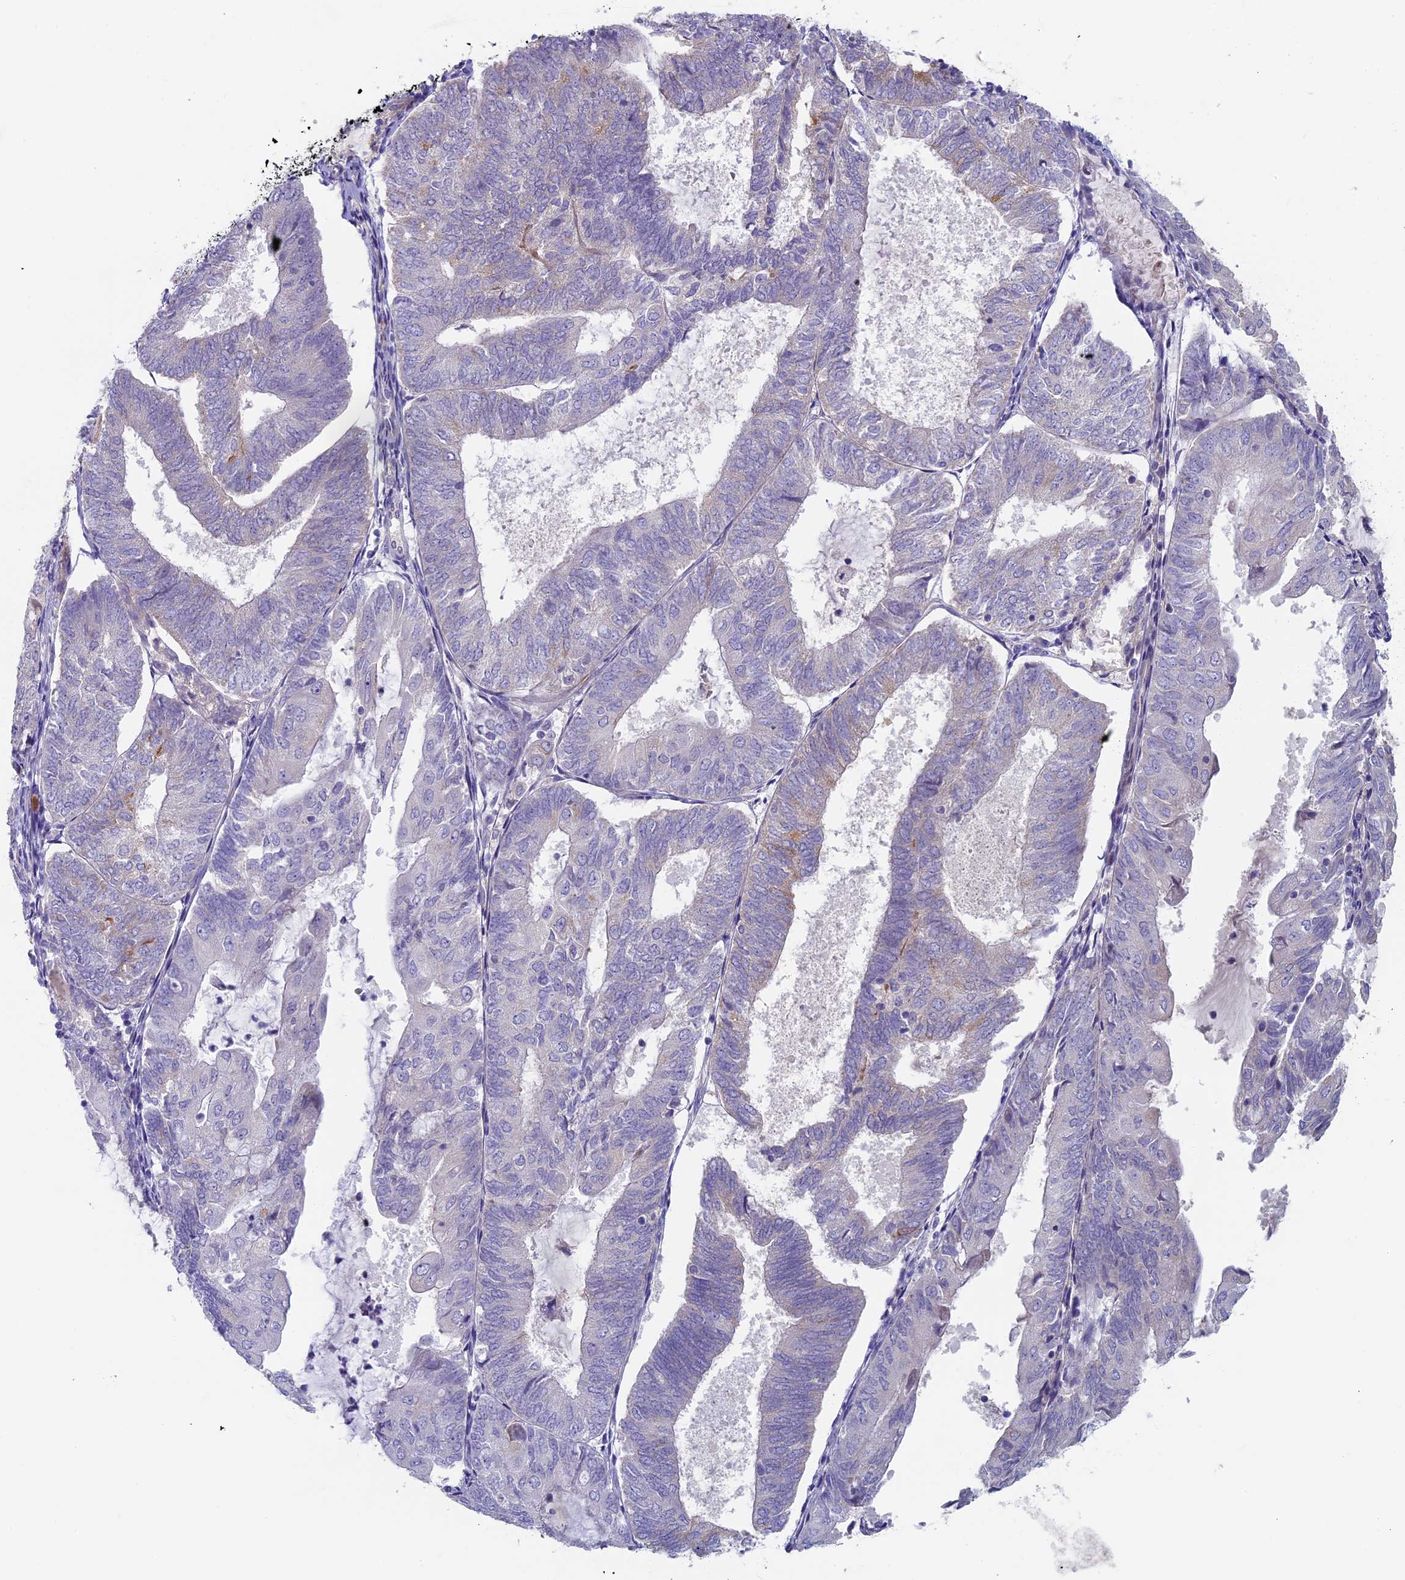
{"staining": {"intensity": "negative", "quantity": "none", "location": "none"}, "tissue": "endometrial cancer", "cell_type": "Tumor cells", "image_type": "cancer", "snomed": [{"axis": "morphology", "description": "Adenocarcinoma, NOS"}, {"axis": "topography", "description": "Endometrium"}], "caption": "Immunohistochemical staining of endometrial cancer displays no significant expression in tumor cells.", "gene": "RCCD1", "patient": {"sex": "female", "age": 81}}